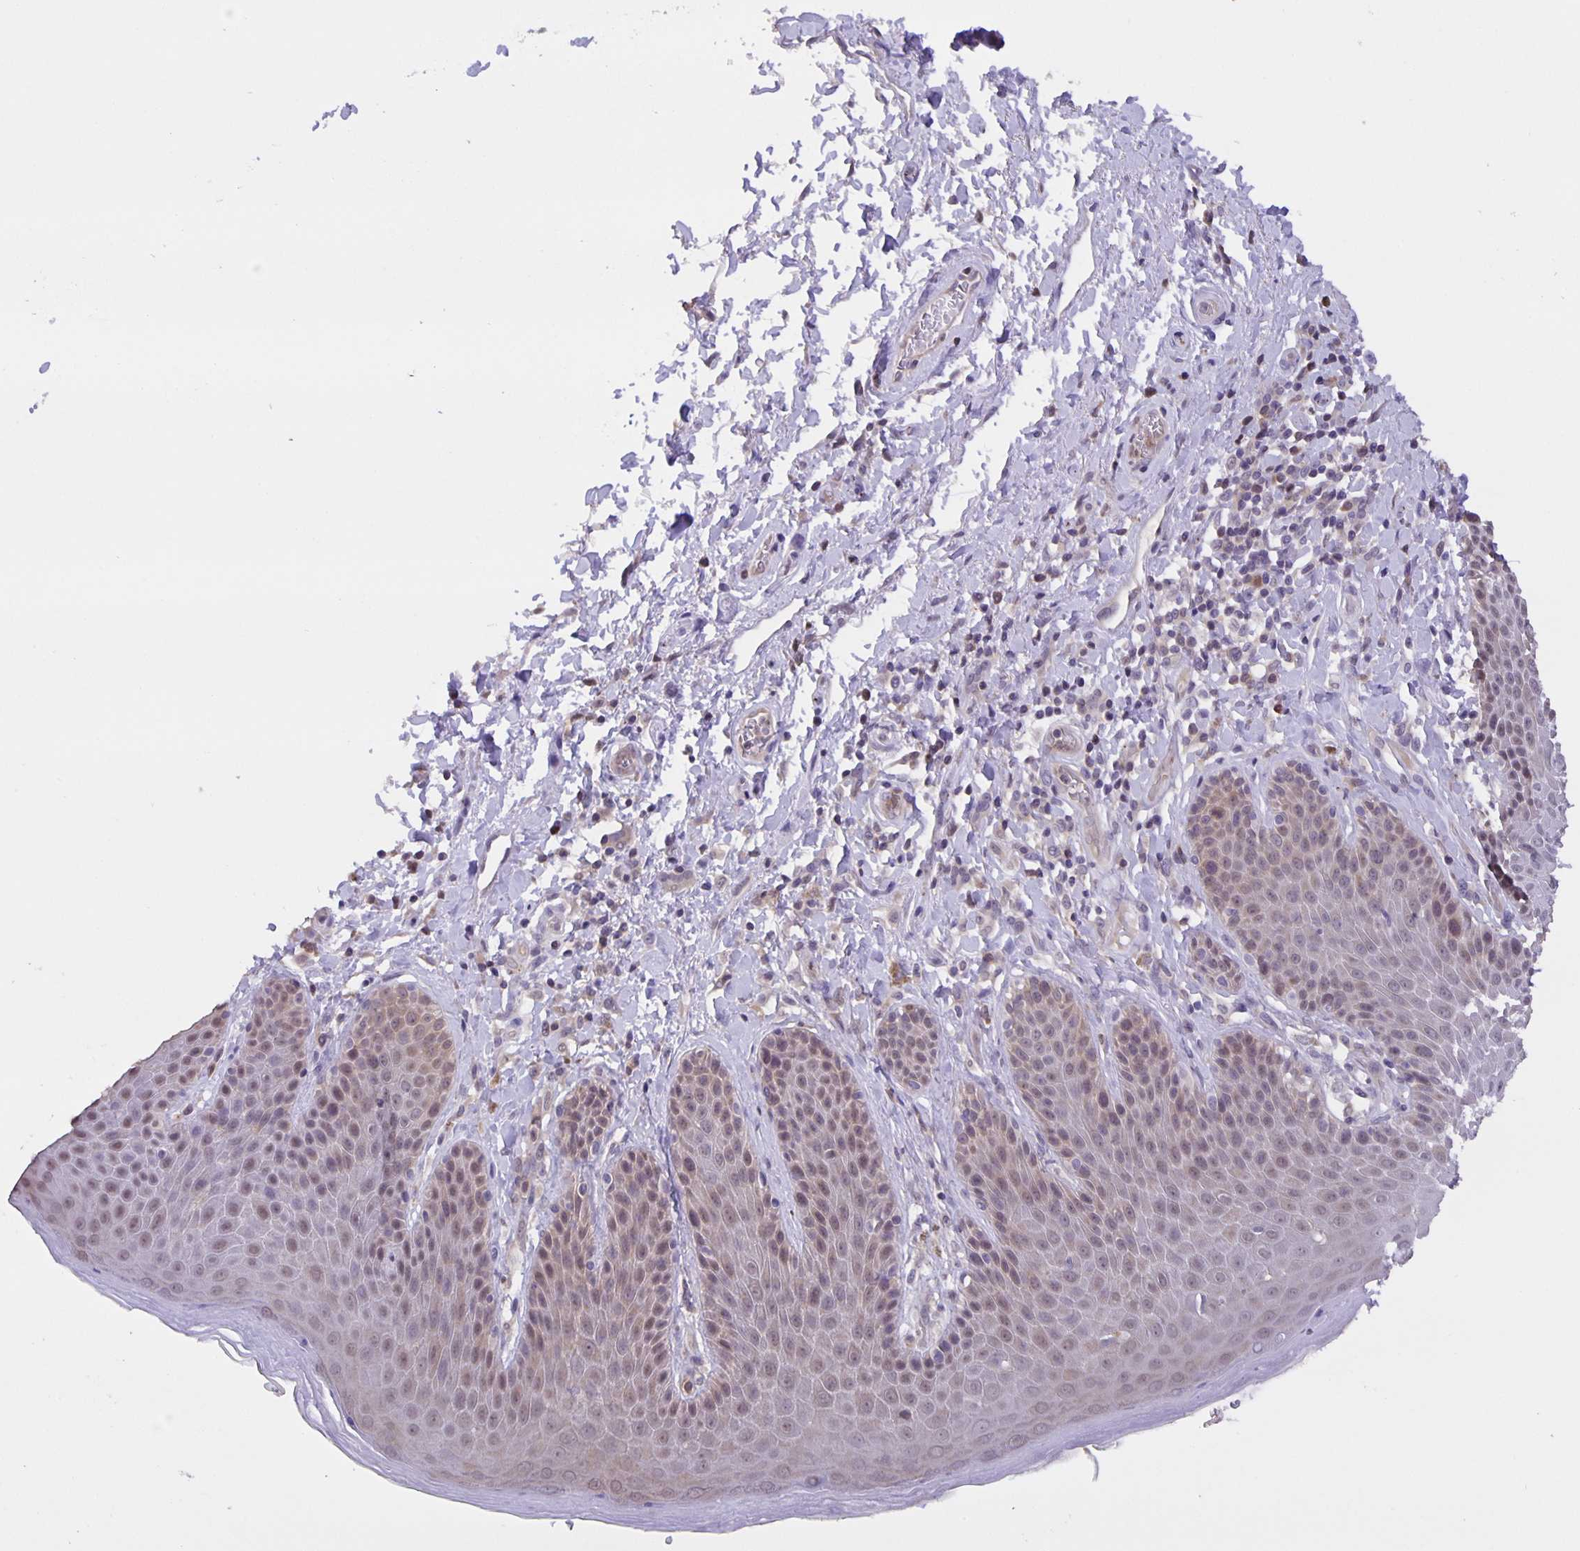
{"staining": {"intensity": "weak", "quantity": "25%-75%", "location": "nuclear"}, "tissue": "skin", "cell_type": "Epidermal cells", "image_type": "normal", "snomed": [{"axis": "morphology", "description": "Normal tissue, NOS"}, {"axis": "topography", "description": "Anal"}, {"axis": "topography", "description": "Peripheral nerve tissue"}], "caption": "Protein positivity by immunohistochemistry exhibits weak nuclear staining in approximately 25%-75% of epidermal cells in normal skin. Immunohistochemistry stains the protein in brown and the nuclei are stained blue.", "gene": "MARCHF6", "patient": {"sex": "male", "age": 51}}